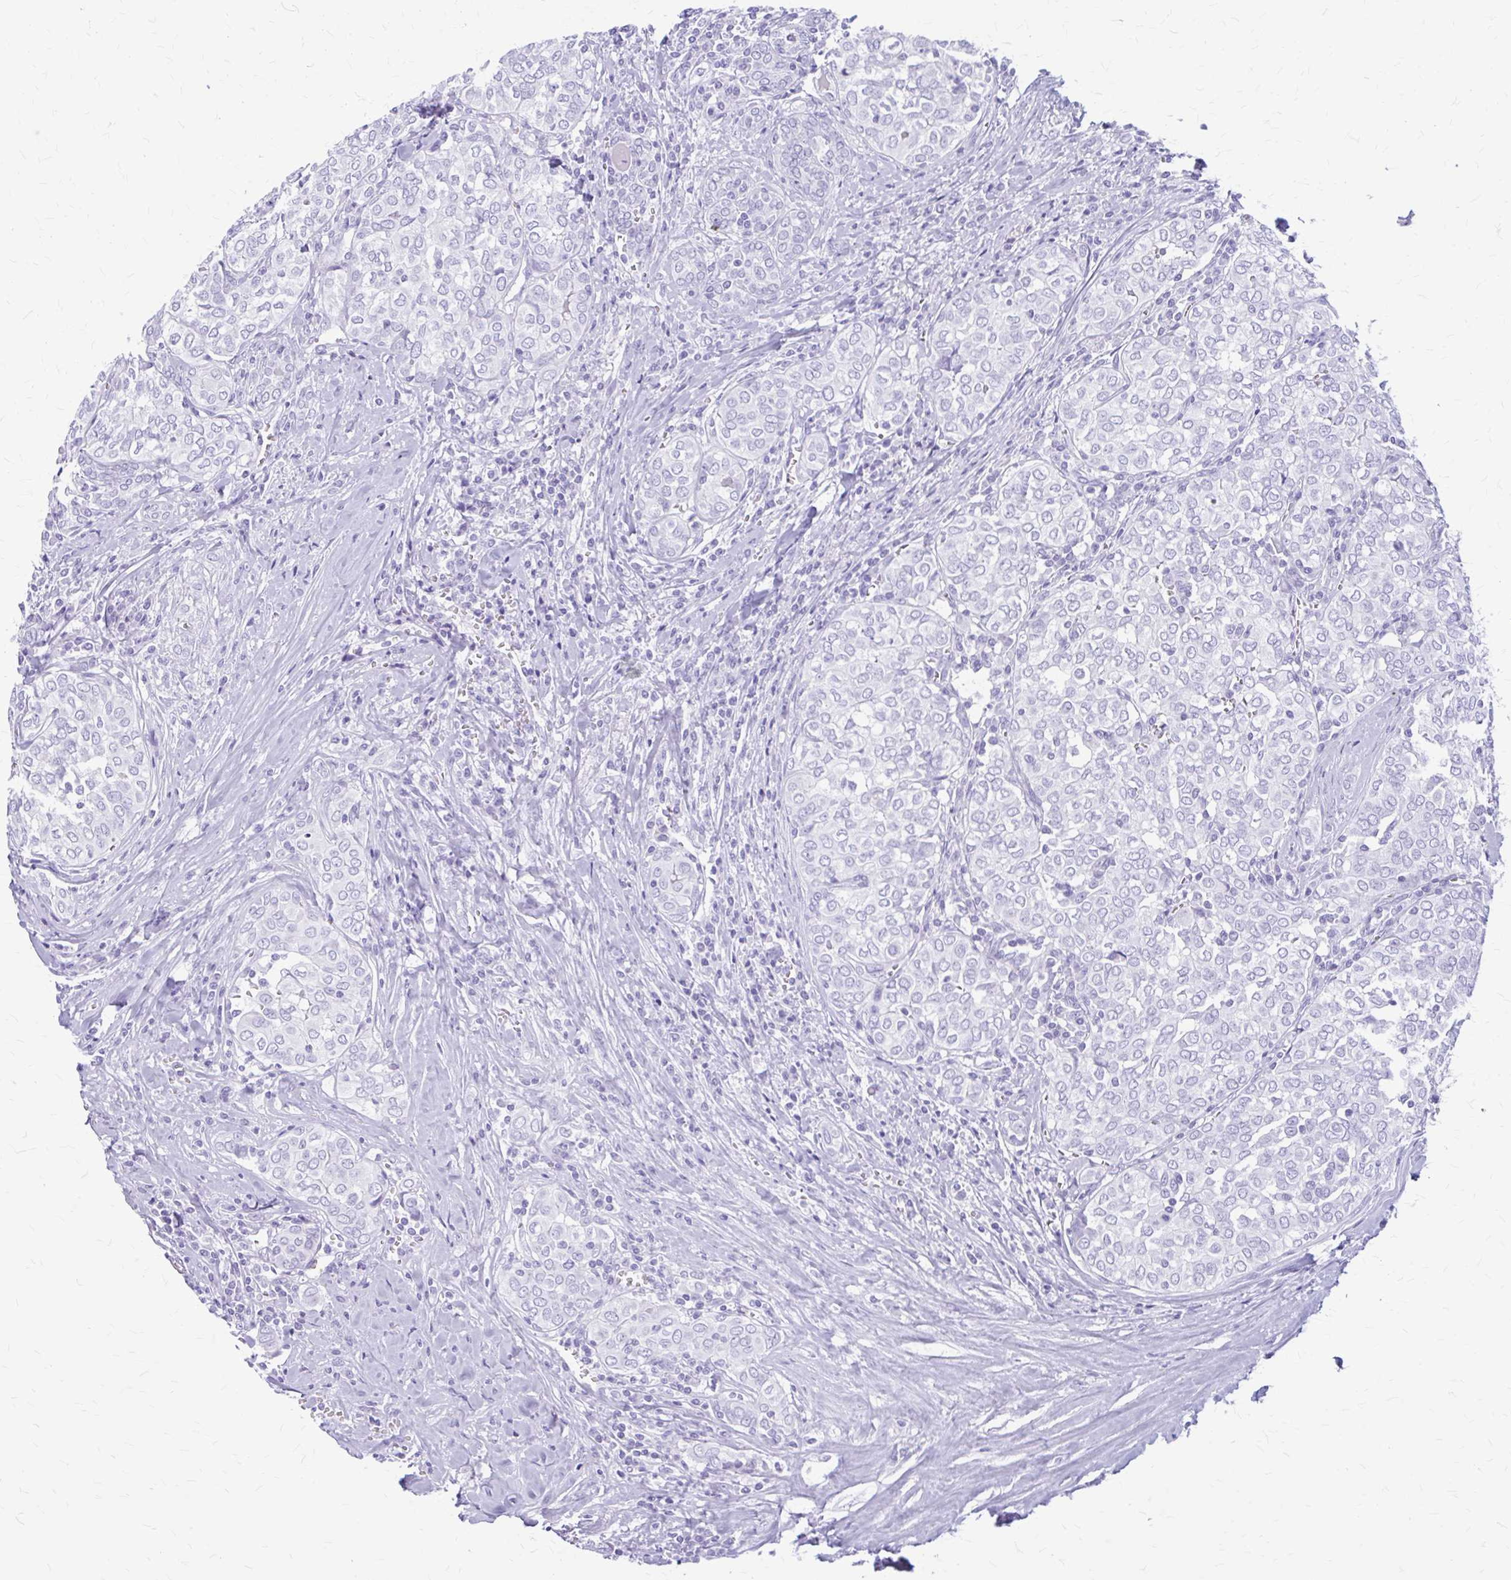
{"staining": {"intensity": "negative", "quantity": "none", "location": "none"}, "tissue": "thyroid cancer", "cell_type": "Tumor cells", "image_type": "cancer", "snomed": [{"axis": "morphology", "description": "Papillary adenocarcinoma, NOS"}, {"axis": "topography", "description": "Thyroid gland"}], "caption": "The immunohistochemistry image has no significant expression in tumor cells of thyroid cancer tissue.", "gene": "KLHDC7A", "patient": {"sex": "female", "age": 30}}